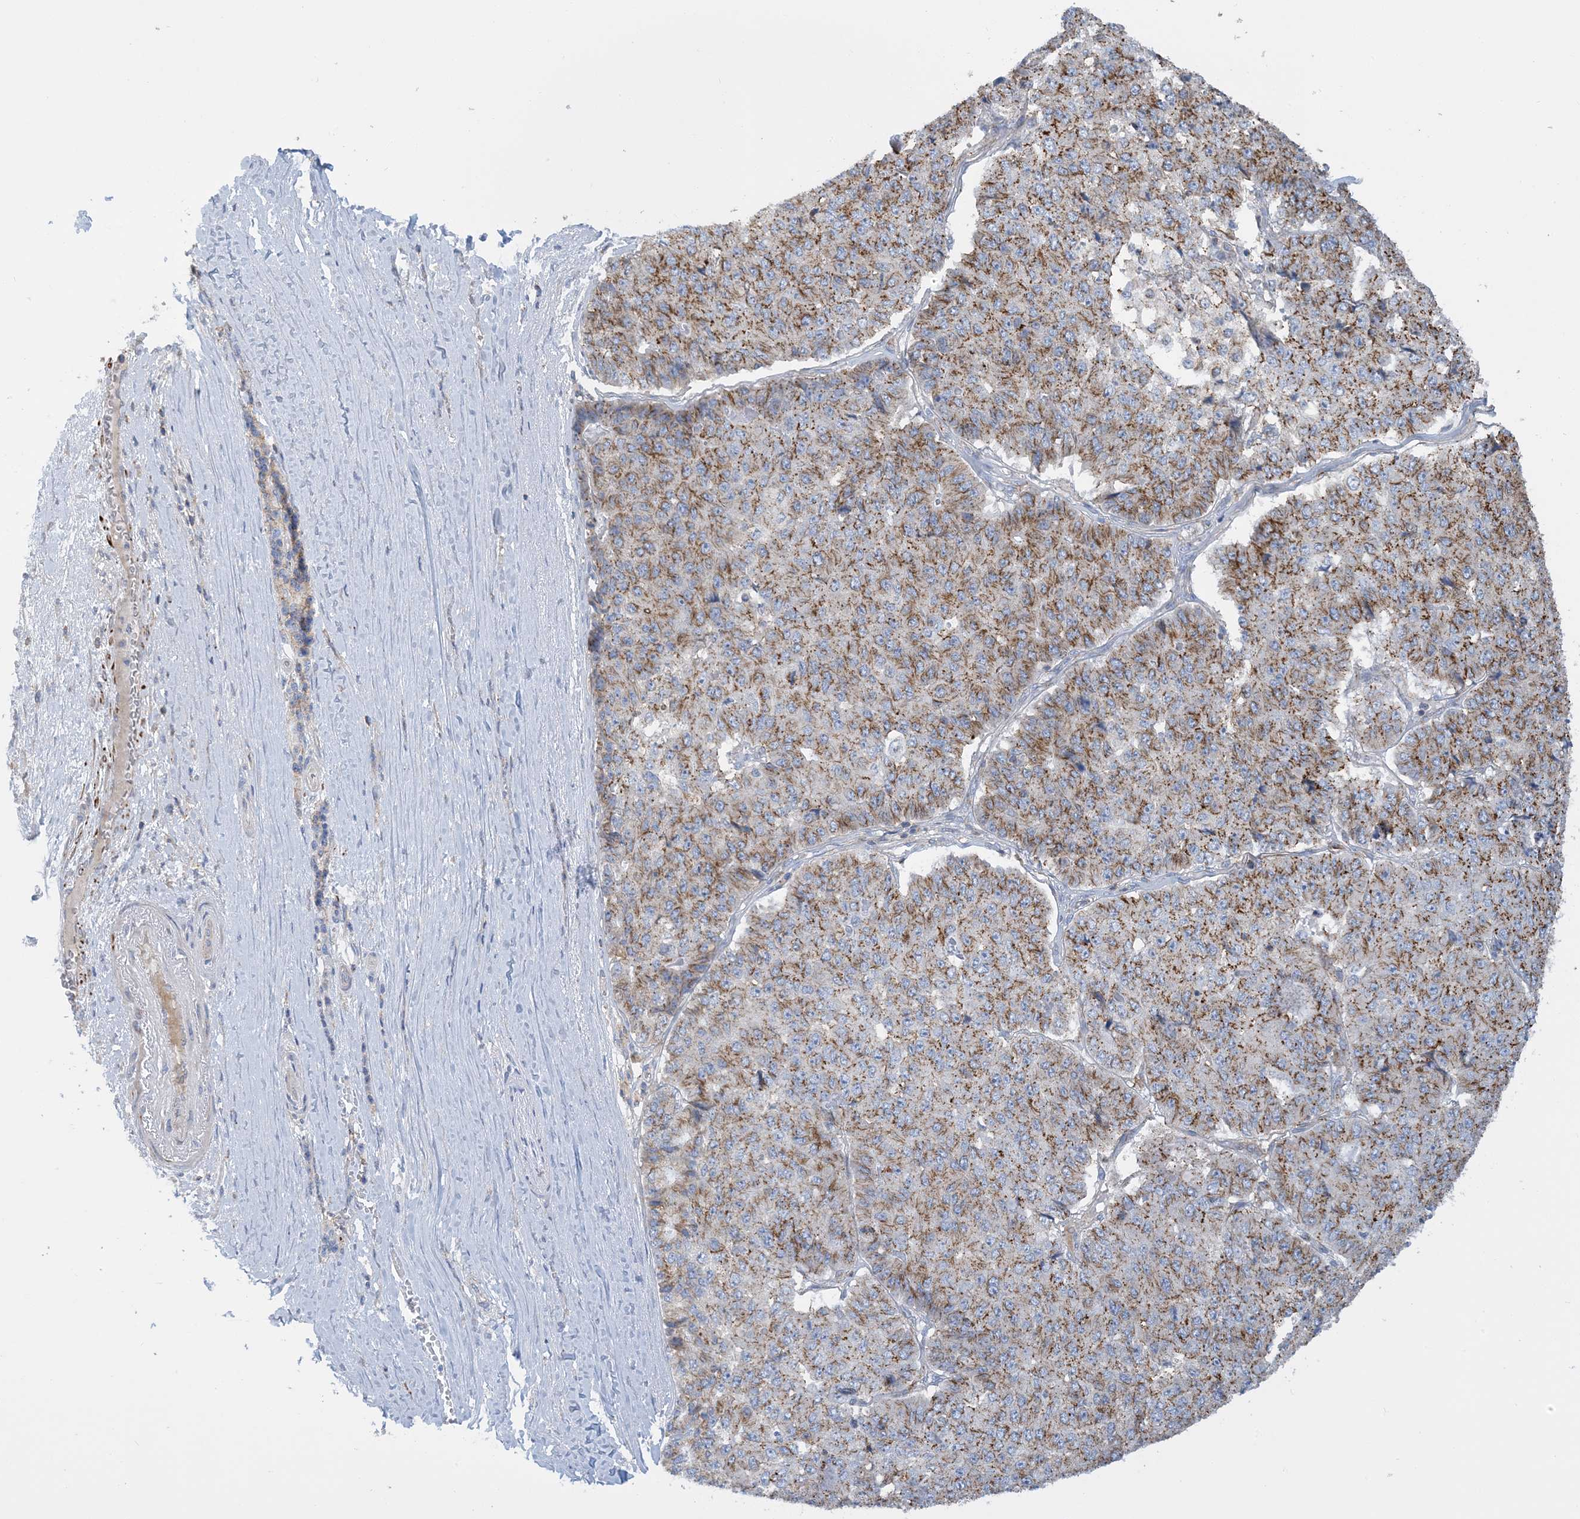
{"staining": {"intensity": "moderate", "quantity": ">75%", "location": "cytoplasmic/membranous"}, "tissue": "pancreatic cancer", "cell_type": "Tumor cells", "image_type": "cancer", "snomed": [{"axis": "morphology", "description": "Adenocarcinoma, NOS"}, {"axis": "topography", "description": "Pancreas"}], "caption": "This micrograph reveals immunohistochemistry staining of human pancreatic cancer, with medium moderate cytoplasmic/membranous staining in about >75% of tumor cells.", "gene": "CALHM5", "patient": {"sex": "male", "age": 50}}